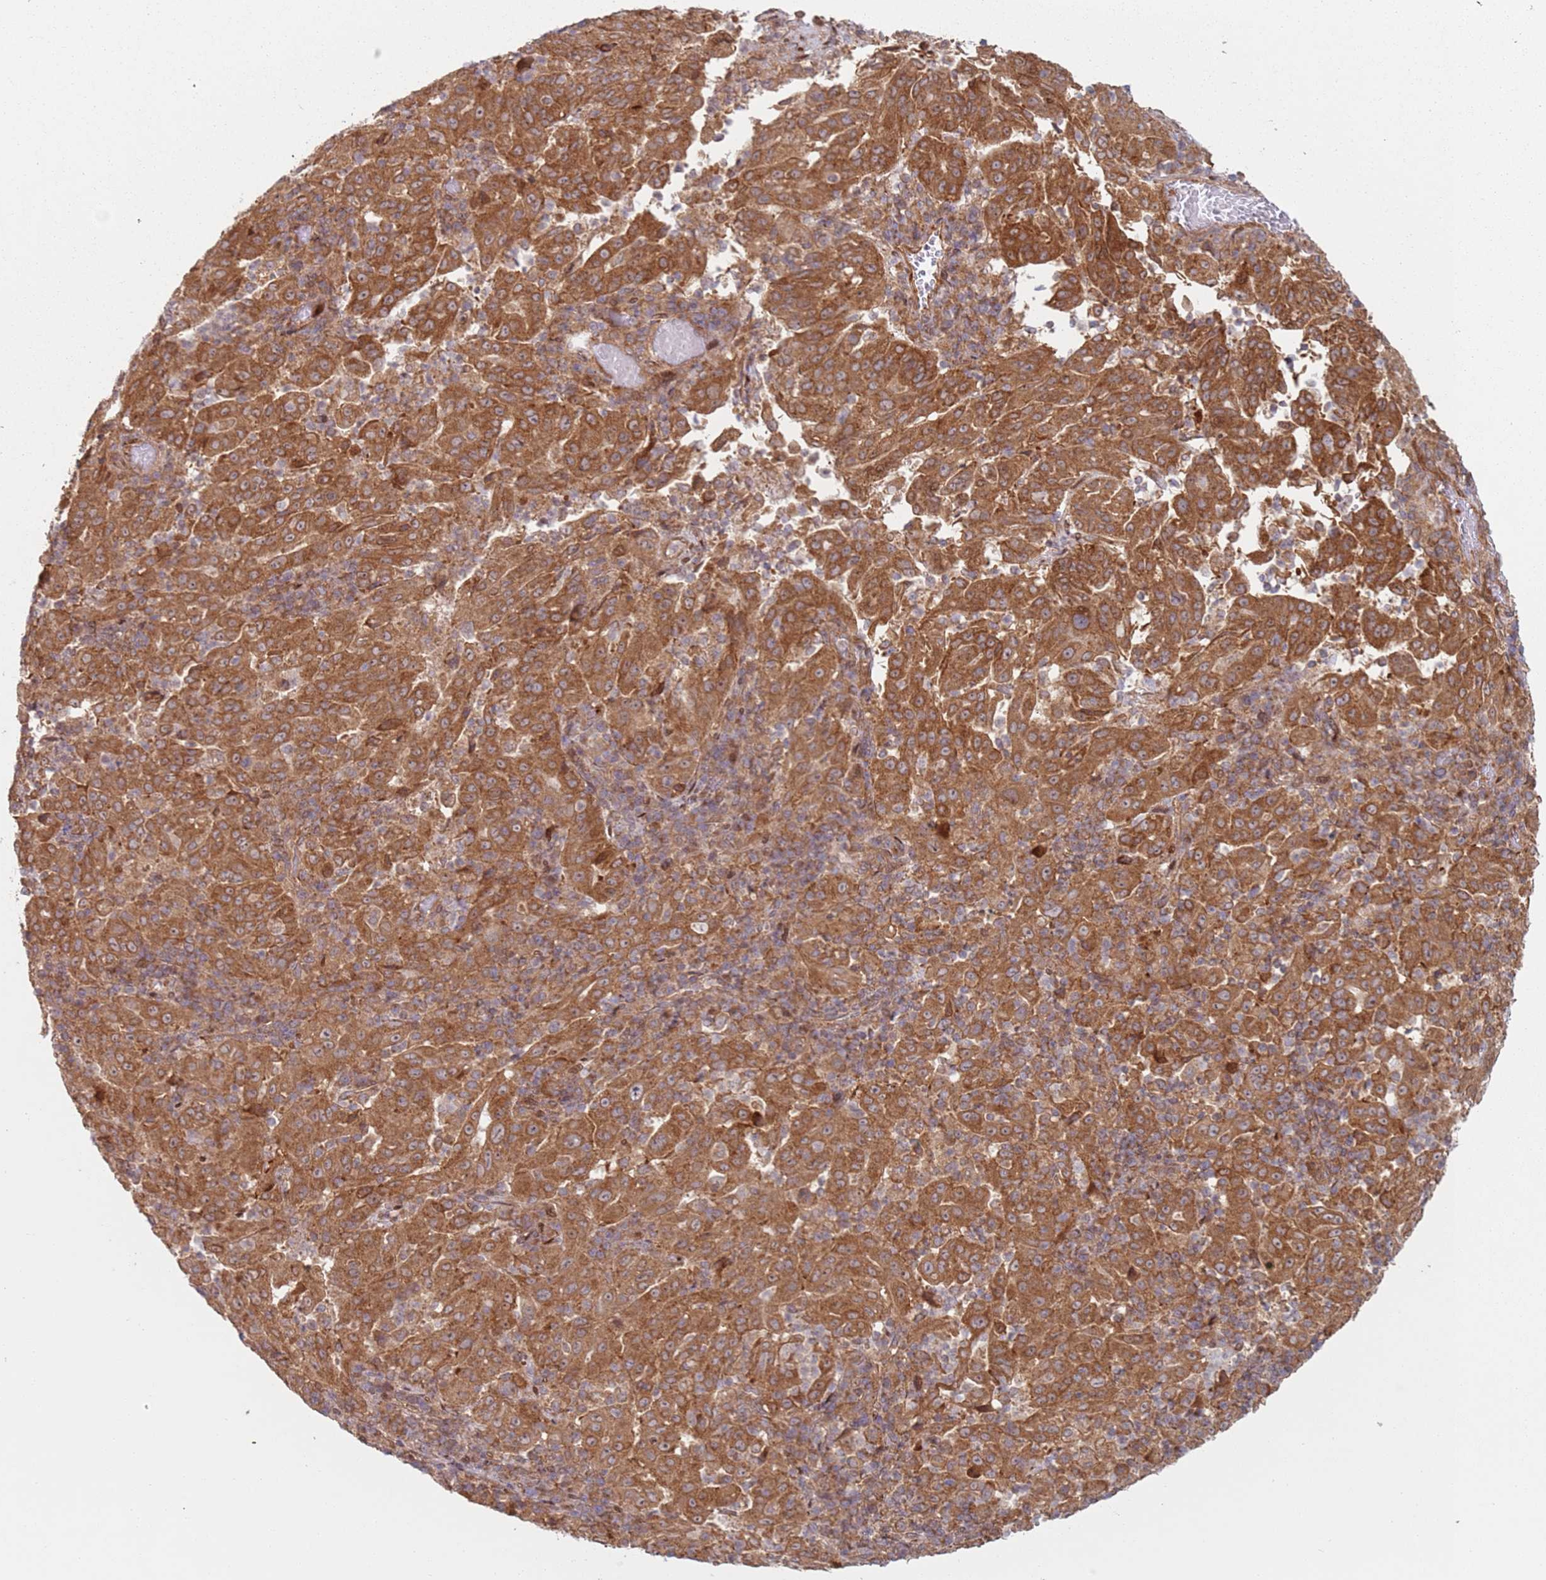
{"staining": {"intensity": "strong", "quantity": ">75%", "location": "cytoplasmic/membranous"}, "tissue": "pancreatic cancer", "cell_type": "Tumor cells", "image_type": "cancer", "snomed": [{"axis": "morphology", "description": "Adenocarcinoma, NOS"}, {"axis": "topography", "description": "Pancreas"}], "caption": "IHC (DAB (3,3'-diaminobenzidine)) staining of human pancreatic adenocarcinoma displays strong cytoplasmic/membranous protein expression in approximately >75% of tumor cells. Nuclei are stained in blue.", "gene": "HNRNPLL", "patient": {"sex": "male", "age": 63}}